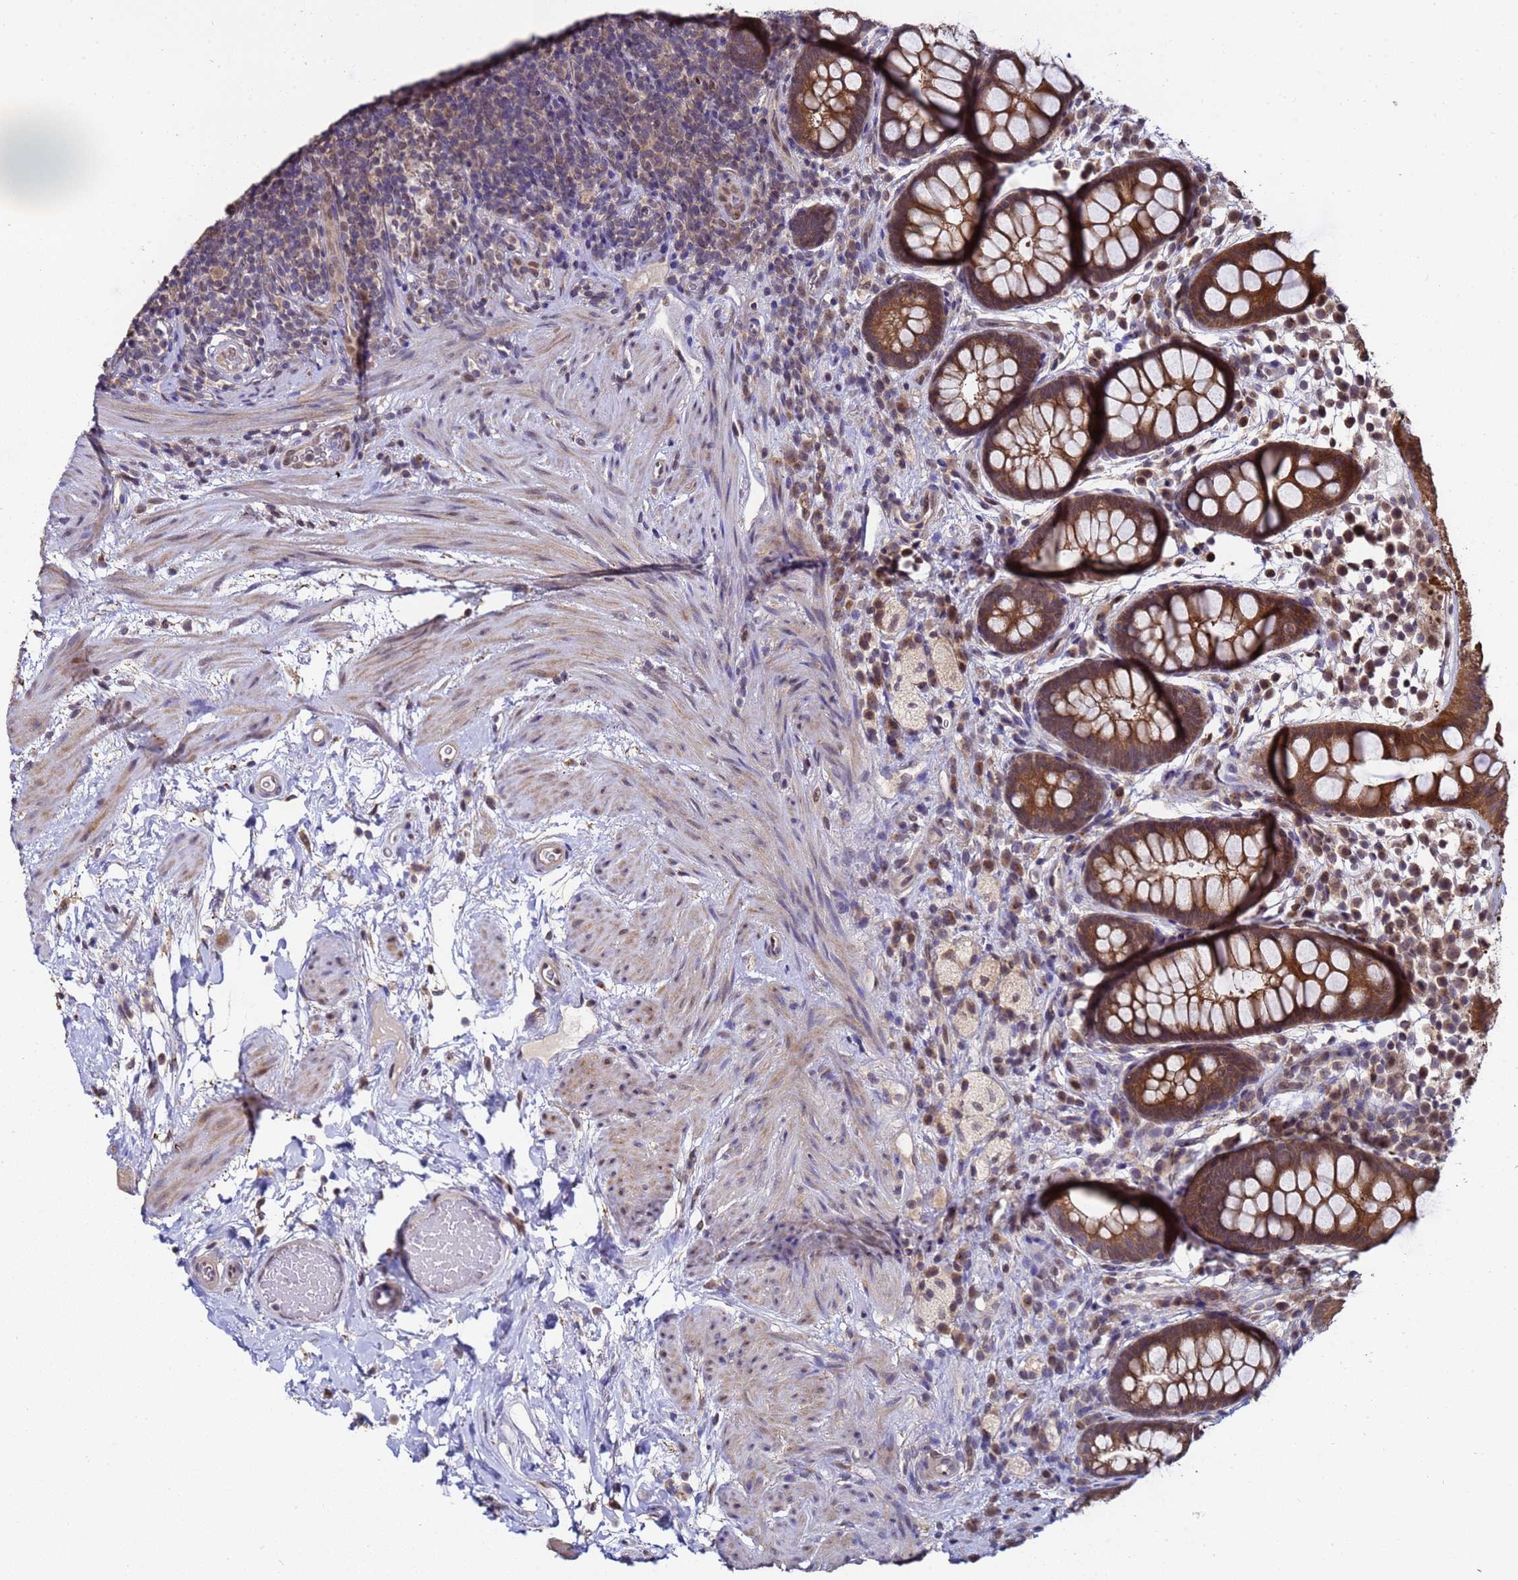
{"staining": {"intensity": "strong", "quantity": ">75%", "location": "cytoplasmic/membranous"}, "tissue": "rectum", "cell_type": "Glandular cells", "image_type": "normal", "snomed": [{"axis": "morphology", "description": "Normal tissue, NOS"}, {"axis": "topography", "description": "Rectum"}, {"axis": "topography", "description": "Peripheral nerve tissue"}], "caption": "Human rectum stained with a brown dye exhibits strong cytoplasmic/membranous positive staining in about >75% of glandular cells.", "gene": "ANAPC13", "patient": {"sex": "female", "age": 69}}